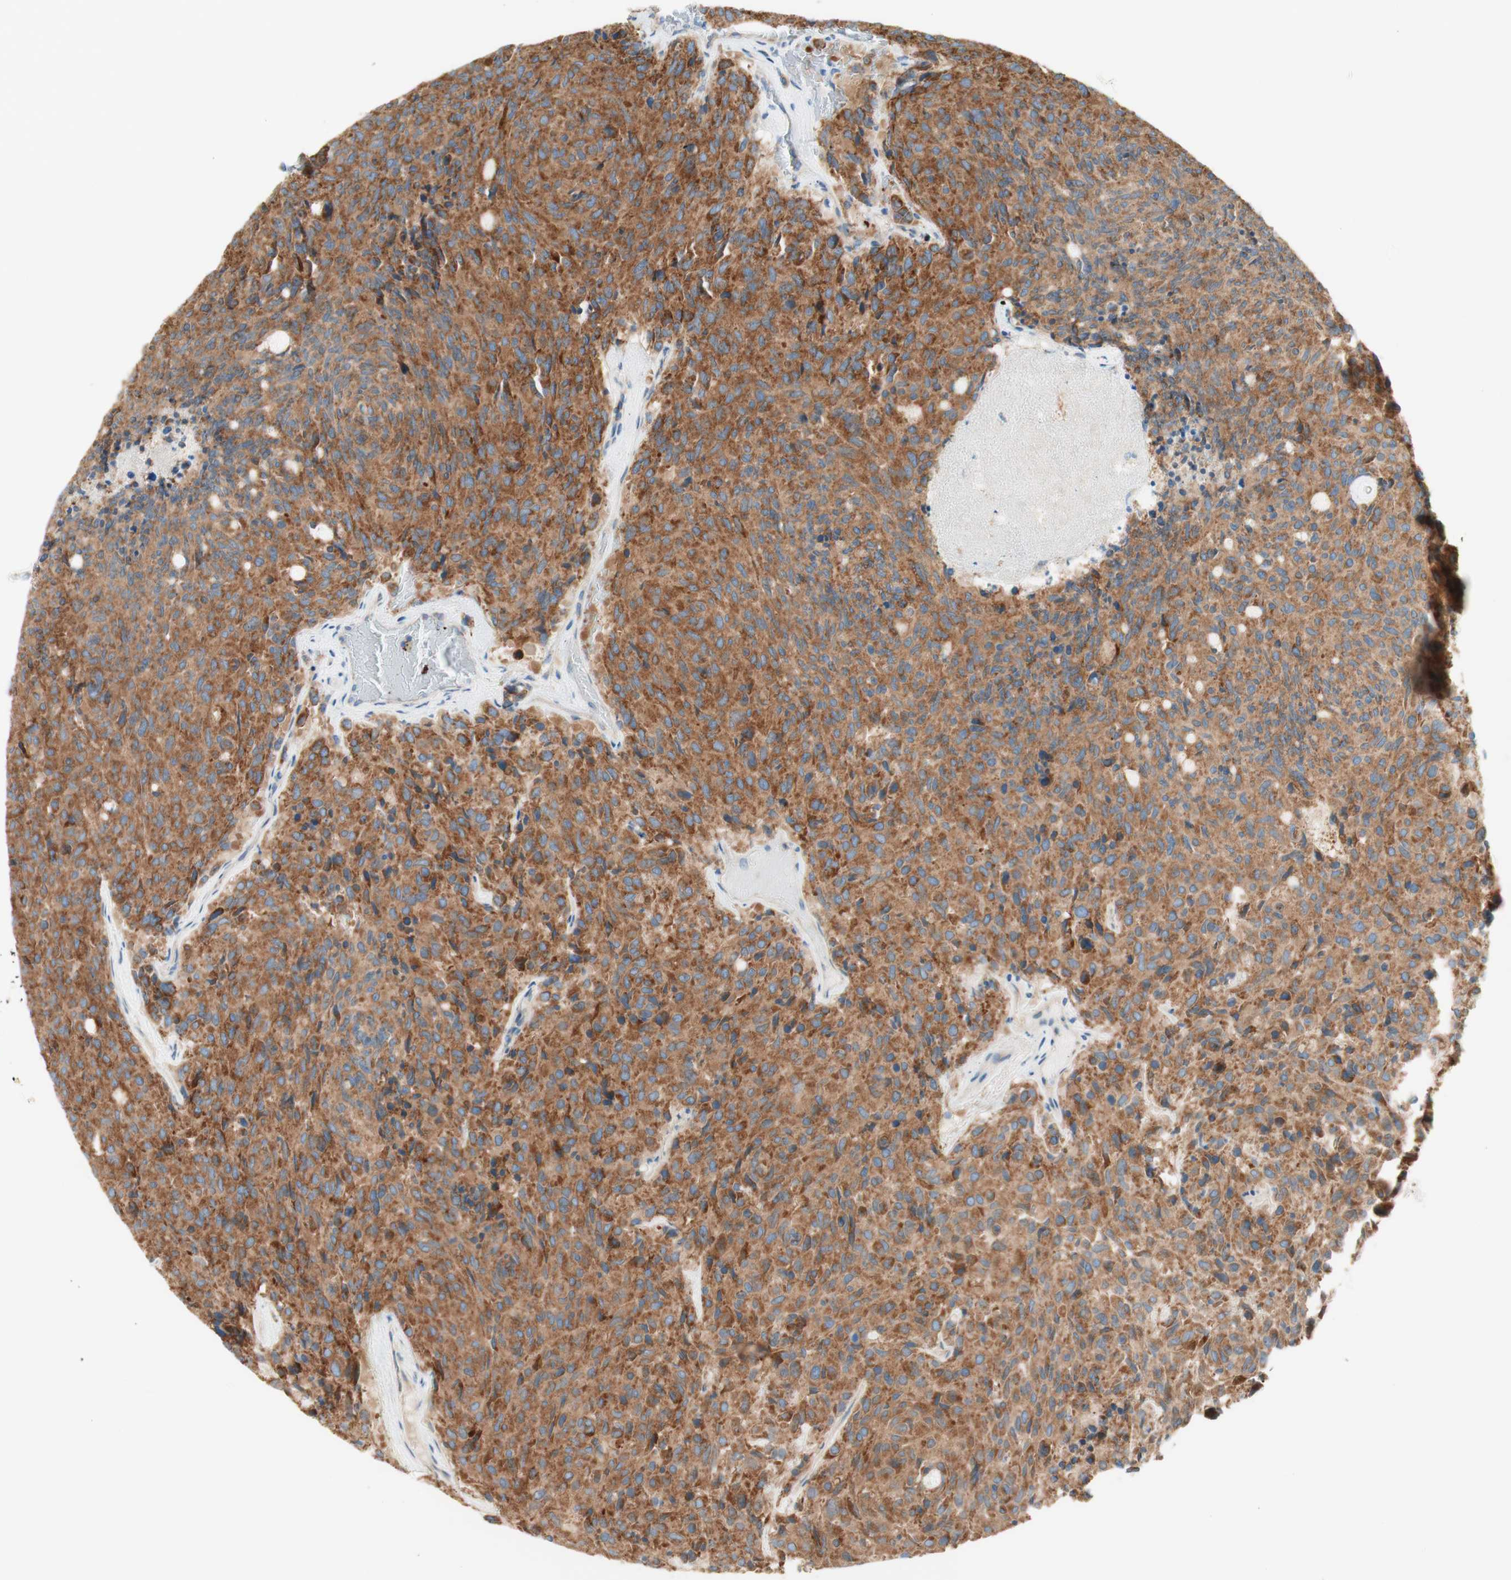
{"staining": {"intensity": "strong", "quantity": ">75%", "location": "cytoplasmic/membranous"}, "tissue": "carcinoid", "cell_type": "Tumor cells", "image_type": "cancer", "snomed": [{"axis": "morphology", "description": "Carcinoid, malignant, NOS"}, {"axis": "topography", "description": "Pancreas"}], "caption": "Carcinoid stained with a protein marker displays strong staining in tumor cells.", "gene": "TOMM20", "patient": {"sex": "female", "age": 54}}